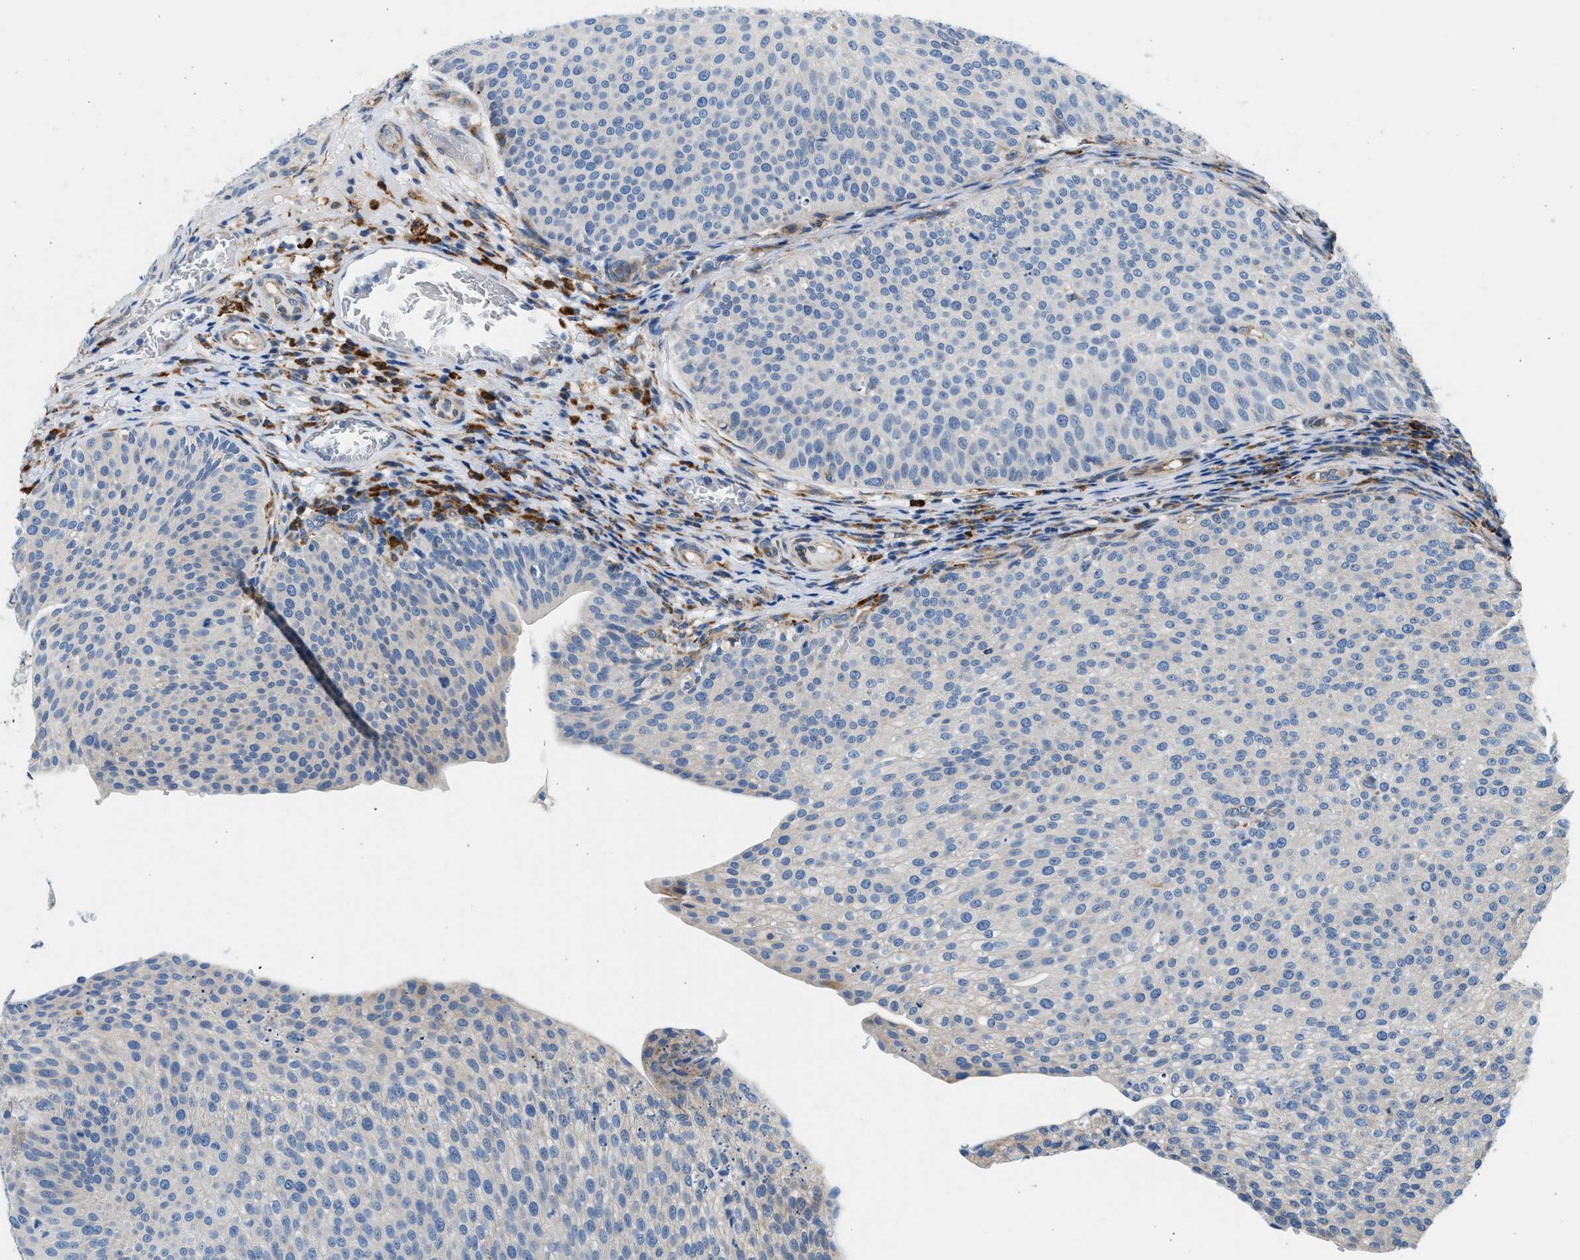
{"staining": {"intensity": "negative", "quantity": "none", "location": "none"}, "tissue": "urothelial cancer", "cell_type": "Tumor cells", "image_type": "cancer", "snomed": [{"axis": "morphology", "description": "Urothelial carcinoma, Low grade"}, {"axis": "topography", "description": "Smooth muscle"}, {"axis": "topography", "description": "Urinary bladder"}], "caption": "DAB immunohistochemical staining of human urothelial cancer reveals no significant expression in tumor cells.", "gene": "CNTN6", "patient": {"sex": "male", "age": 60}}